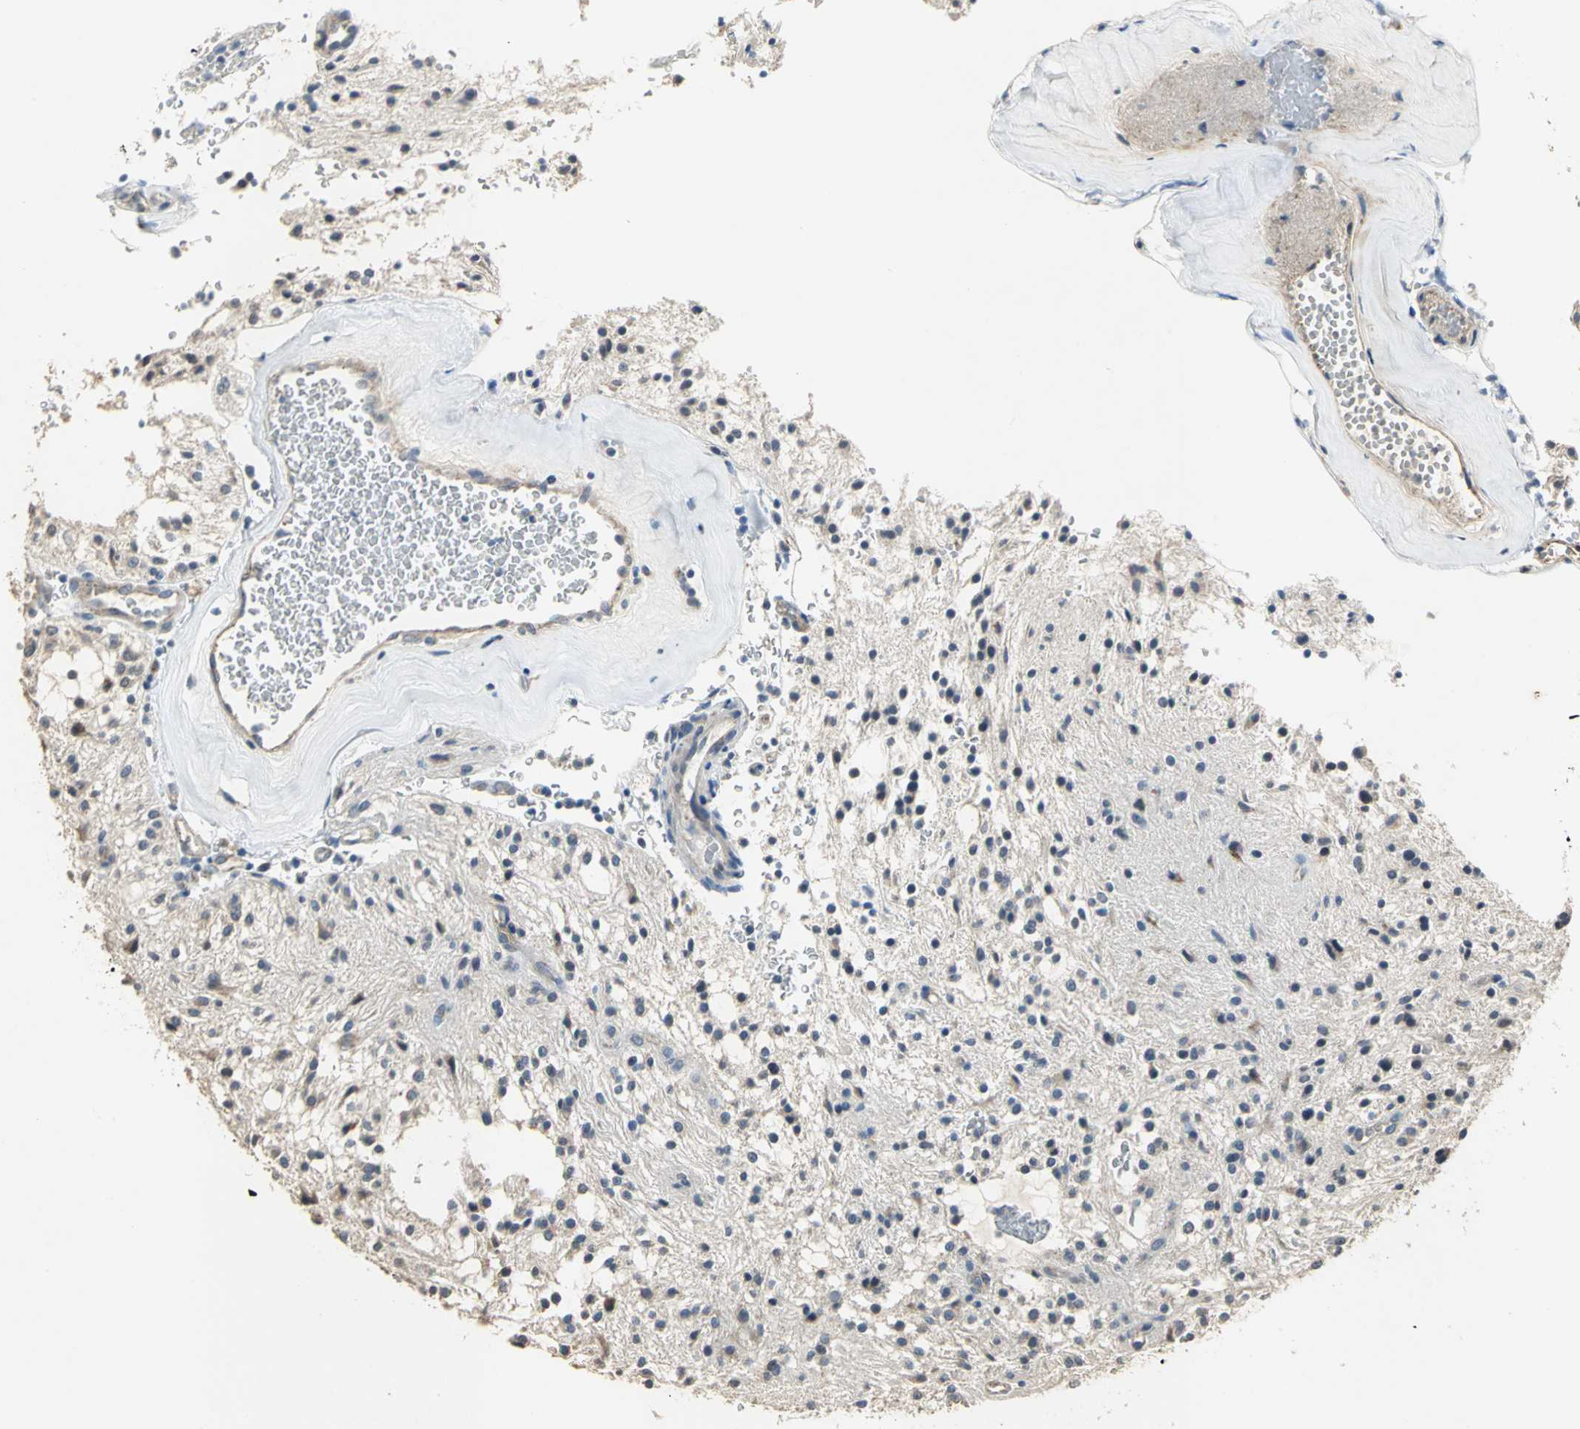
{"staining": {"intensity": "negative", "quantity": "none", "location": "none"}, "tissue": "glioma", "cell_type": "Tumor cells", "image_type": "cancer", "snomed": [{"axis": "morphology", "description": "Glioma, malignant, NOS"}, {"axis": "topography", "description": "Cerebellum"}], "caption": "A high-resolution photomicrograph shows immunohistochemistry (IHC) staining of malignant glioma, which shows no significant positivity in tumor cells.", "gene": "OCLN", "patient": {"sex": "female", "age": 10}}